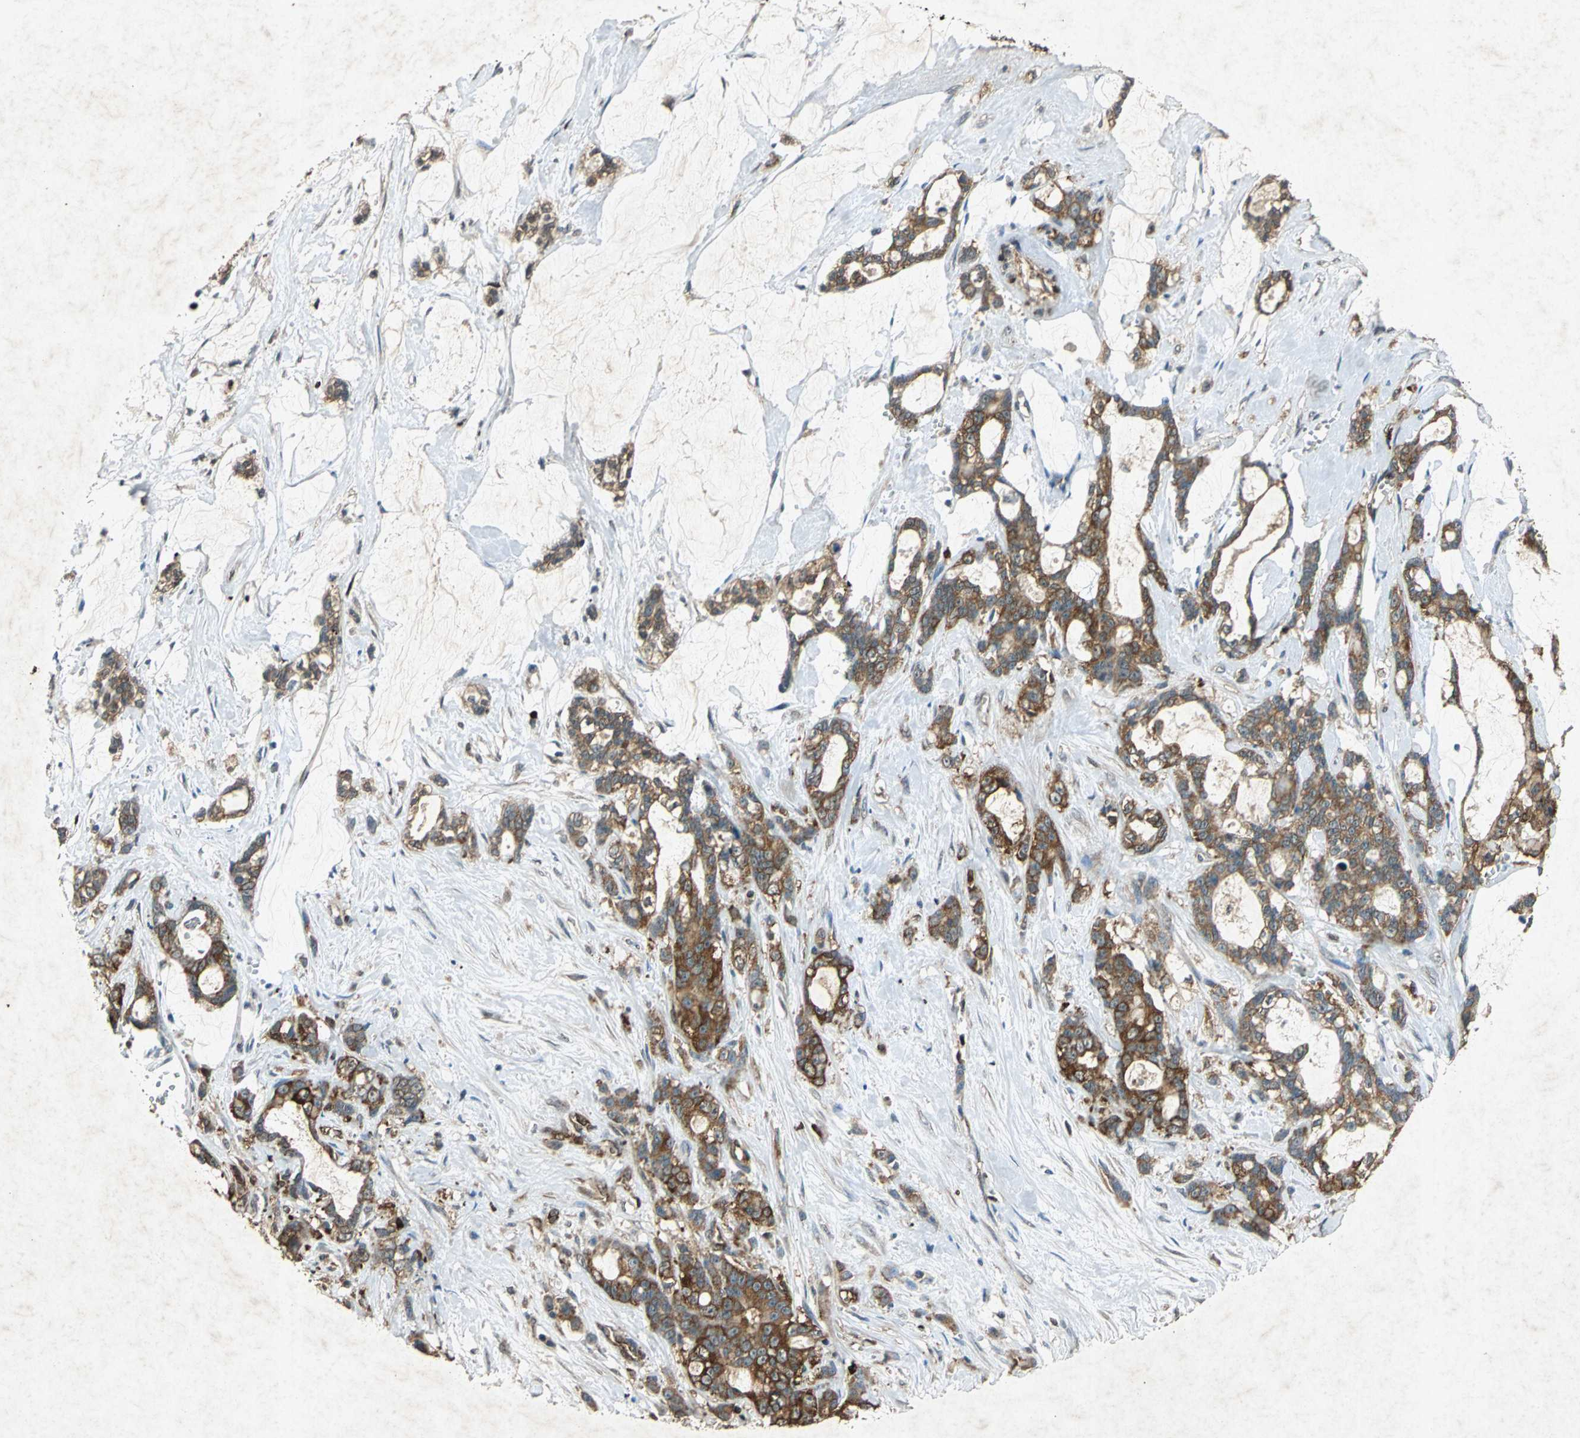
{"staining": {"intensity": "strong", "quantity": ">75%", "location": "cytoplasmic/membranous"}, "tissue": "pancreatic cancer", "cell_type": "Tumor cells", "image_type": "cancer", "snomed": [{"axis": "morphology", "description": "Adenocarcinoma, NOS"}, {"axis": "topography", "description": "Pancreas"}], "caption": "Human adenocarcinoma (pancreatic) stained with a protein marker shows strong staining in tumor cells.", "gene": "HSP90AB1", "patient": {"sex": "female", "age": 73}}